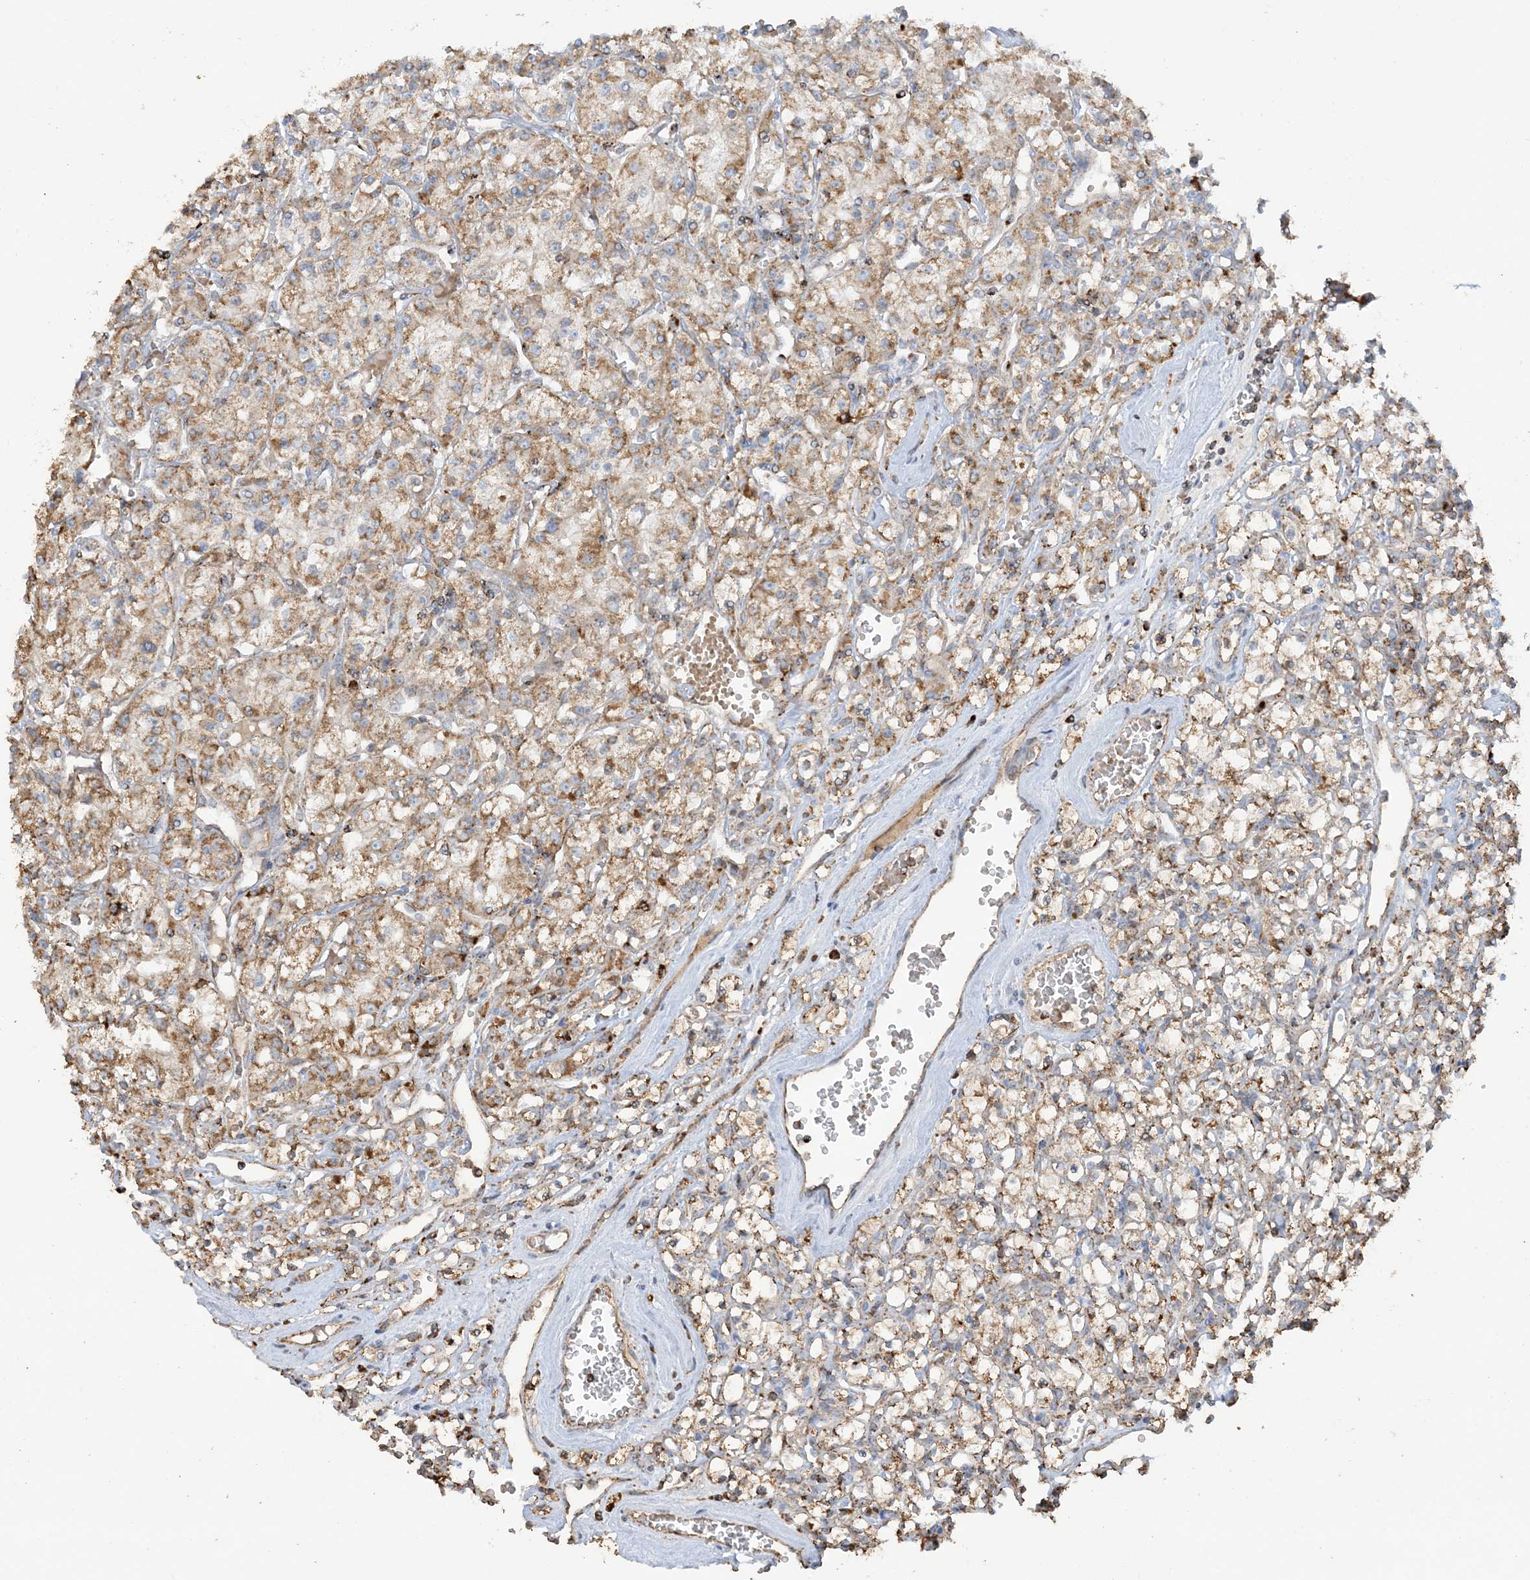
{"staining": {"intensity": "moderate", "quantity": ">75%", "location": "cytoplasmic/membranous"}, "tissue": "renal cancer", "cell_type": "Tumor cells", "image_type": "cancer", "snomed": [{"axis": "morphology", "description": "Adenocarcinoma, NOS"}, {"axis": "topography", "description": "Kidney"}], "caption": "Moderate cytoplasmic/membranous expression for a protein is appreciated in approximately >75% of tumor cells of renal cancer using immunohistochemistry (IHC).", "gene": "AGA", "patient": {"sex": "female", "age": 59}}